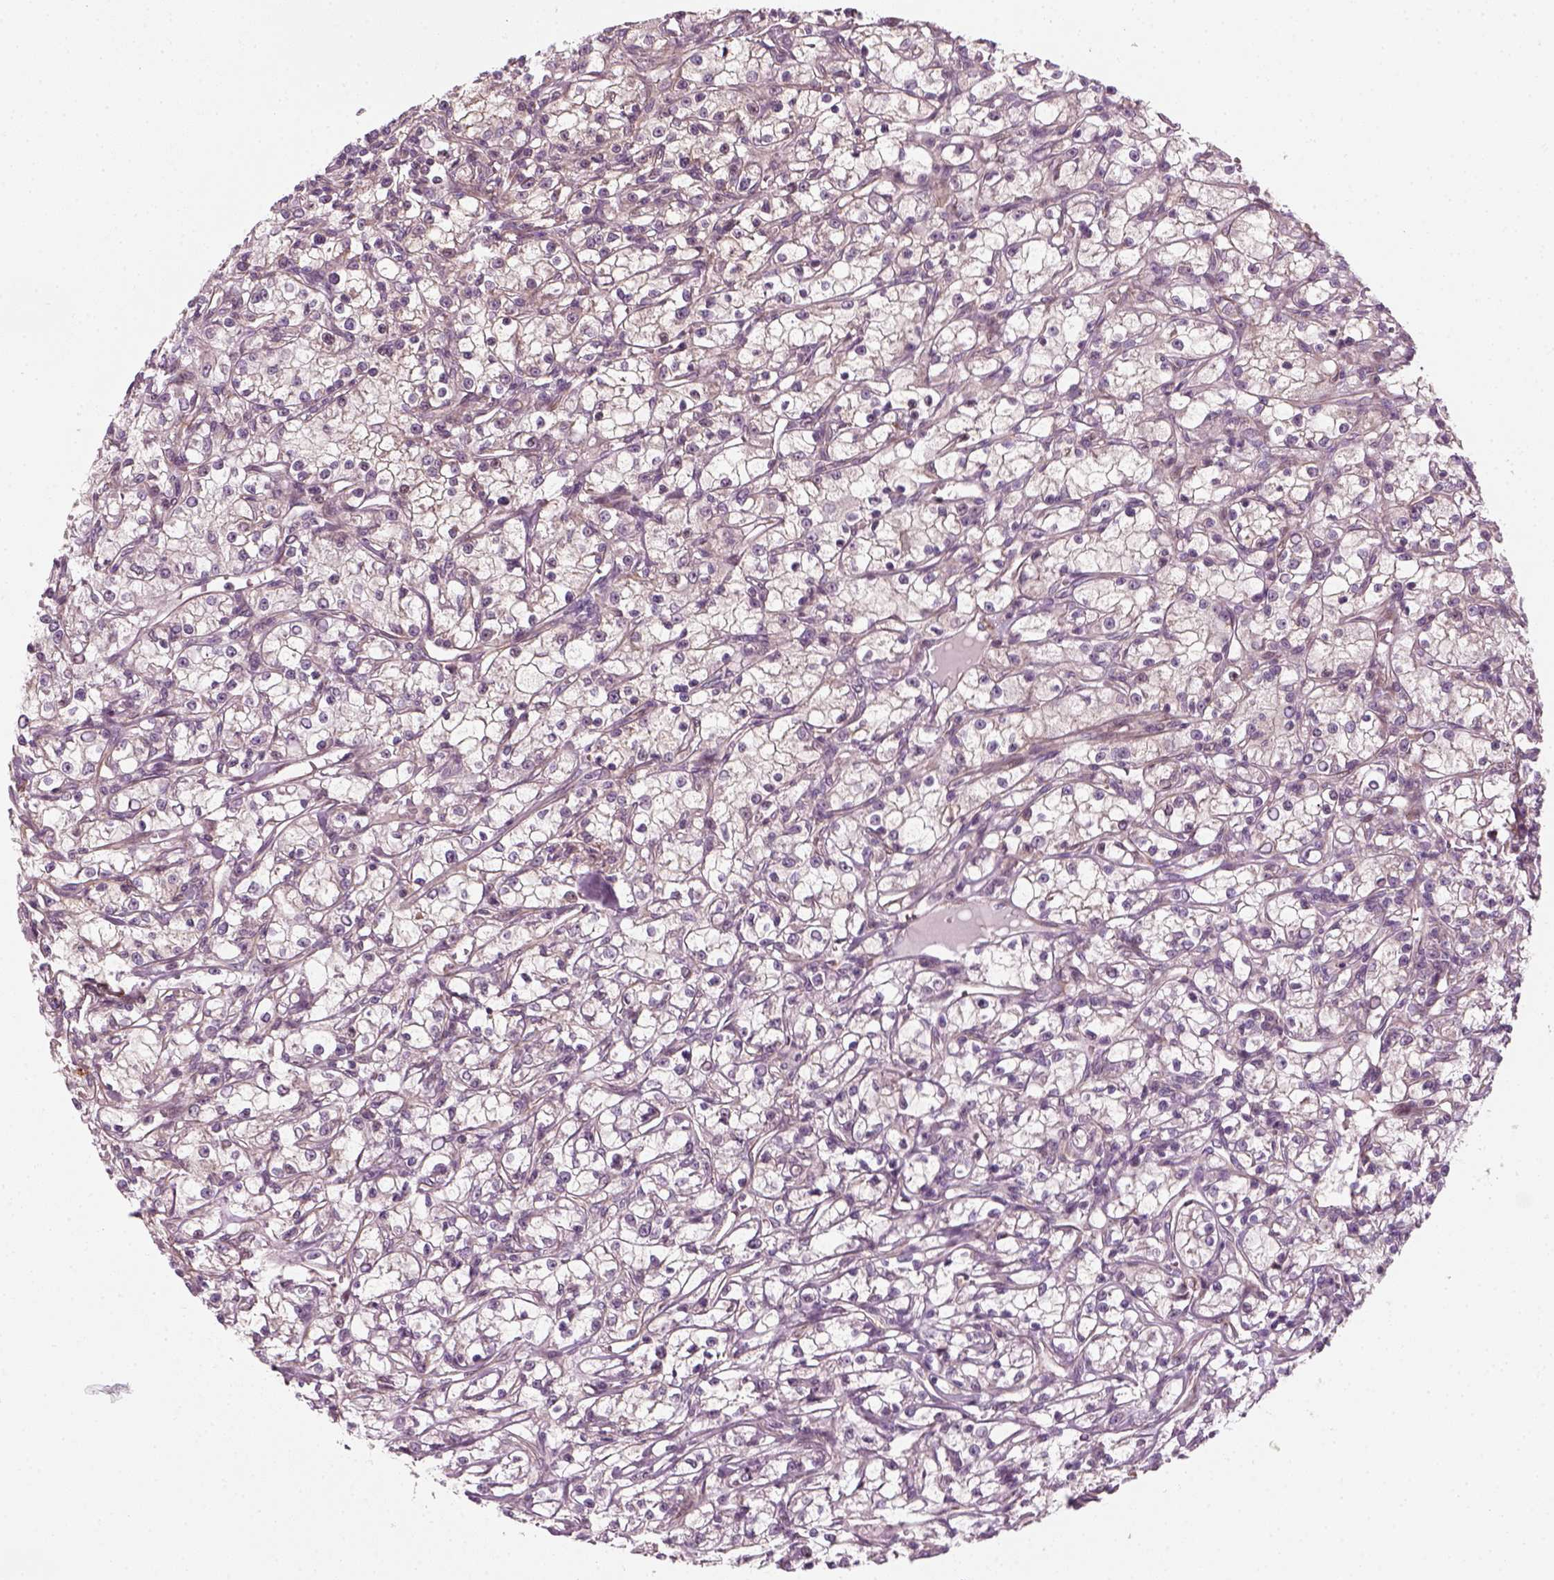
{"staining": {"intensity": "negative", "quantity": "none", "location": "none"}, "tissue": "renal cancer", "cell_type": "Tumor cells", "image_type": "cancer", "snomed": [{"axis": "morphology", "description": "Adenocarcinoma, NOS"}, {"axis": "topography", "description": "Kidney"}], "caption": "A micrograph of human renal cancer (adenocarcinoma) is negative for staining in tumor cells.", "gene": "DNASE1L1", "patient": {"sex": "female", "age": 59}}